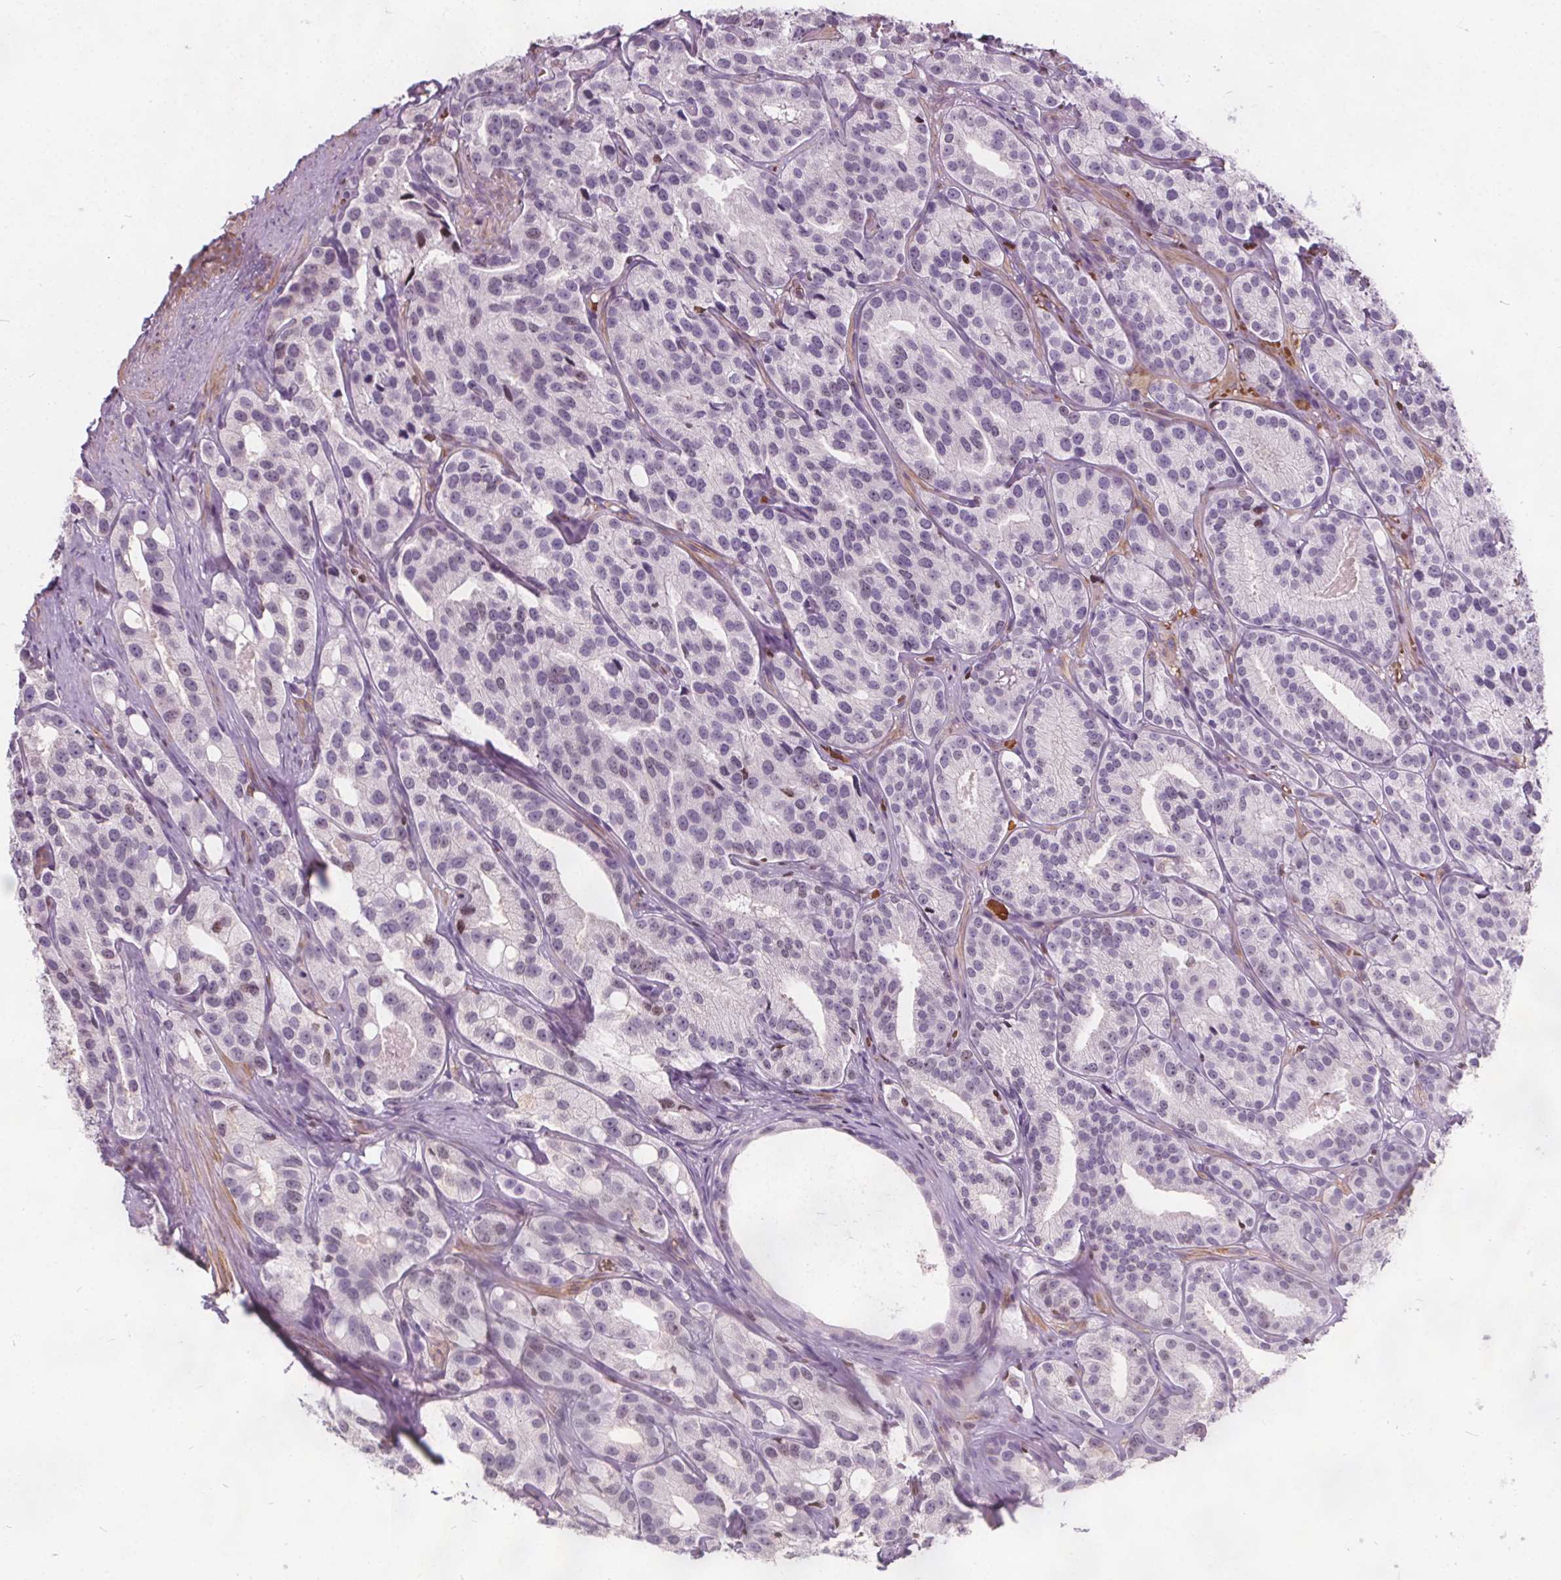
{"staining": {"intensity": "negative", "quantity": "none", "location": "none"}, "tissue": "prostate cancer", "cell_type": "Tumor cells", "image_type": "cancer", "snomed": [{"axis": "morphology", "description": "Adenocarcinoma, High grade"}, {"axis": "topography", "description": "Prostate"}], "caption": "The photomicrograph demonstrates no significant positivity in tumor cells of adenocarcinoma (high-grade) (prostate). (DAB IHC with hematoxylin counter stain).", "gene": "ISLR2", "patient": {"sex": "male", "age": 75}}